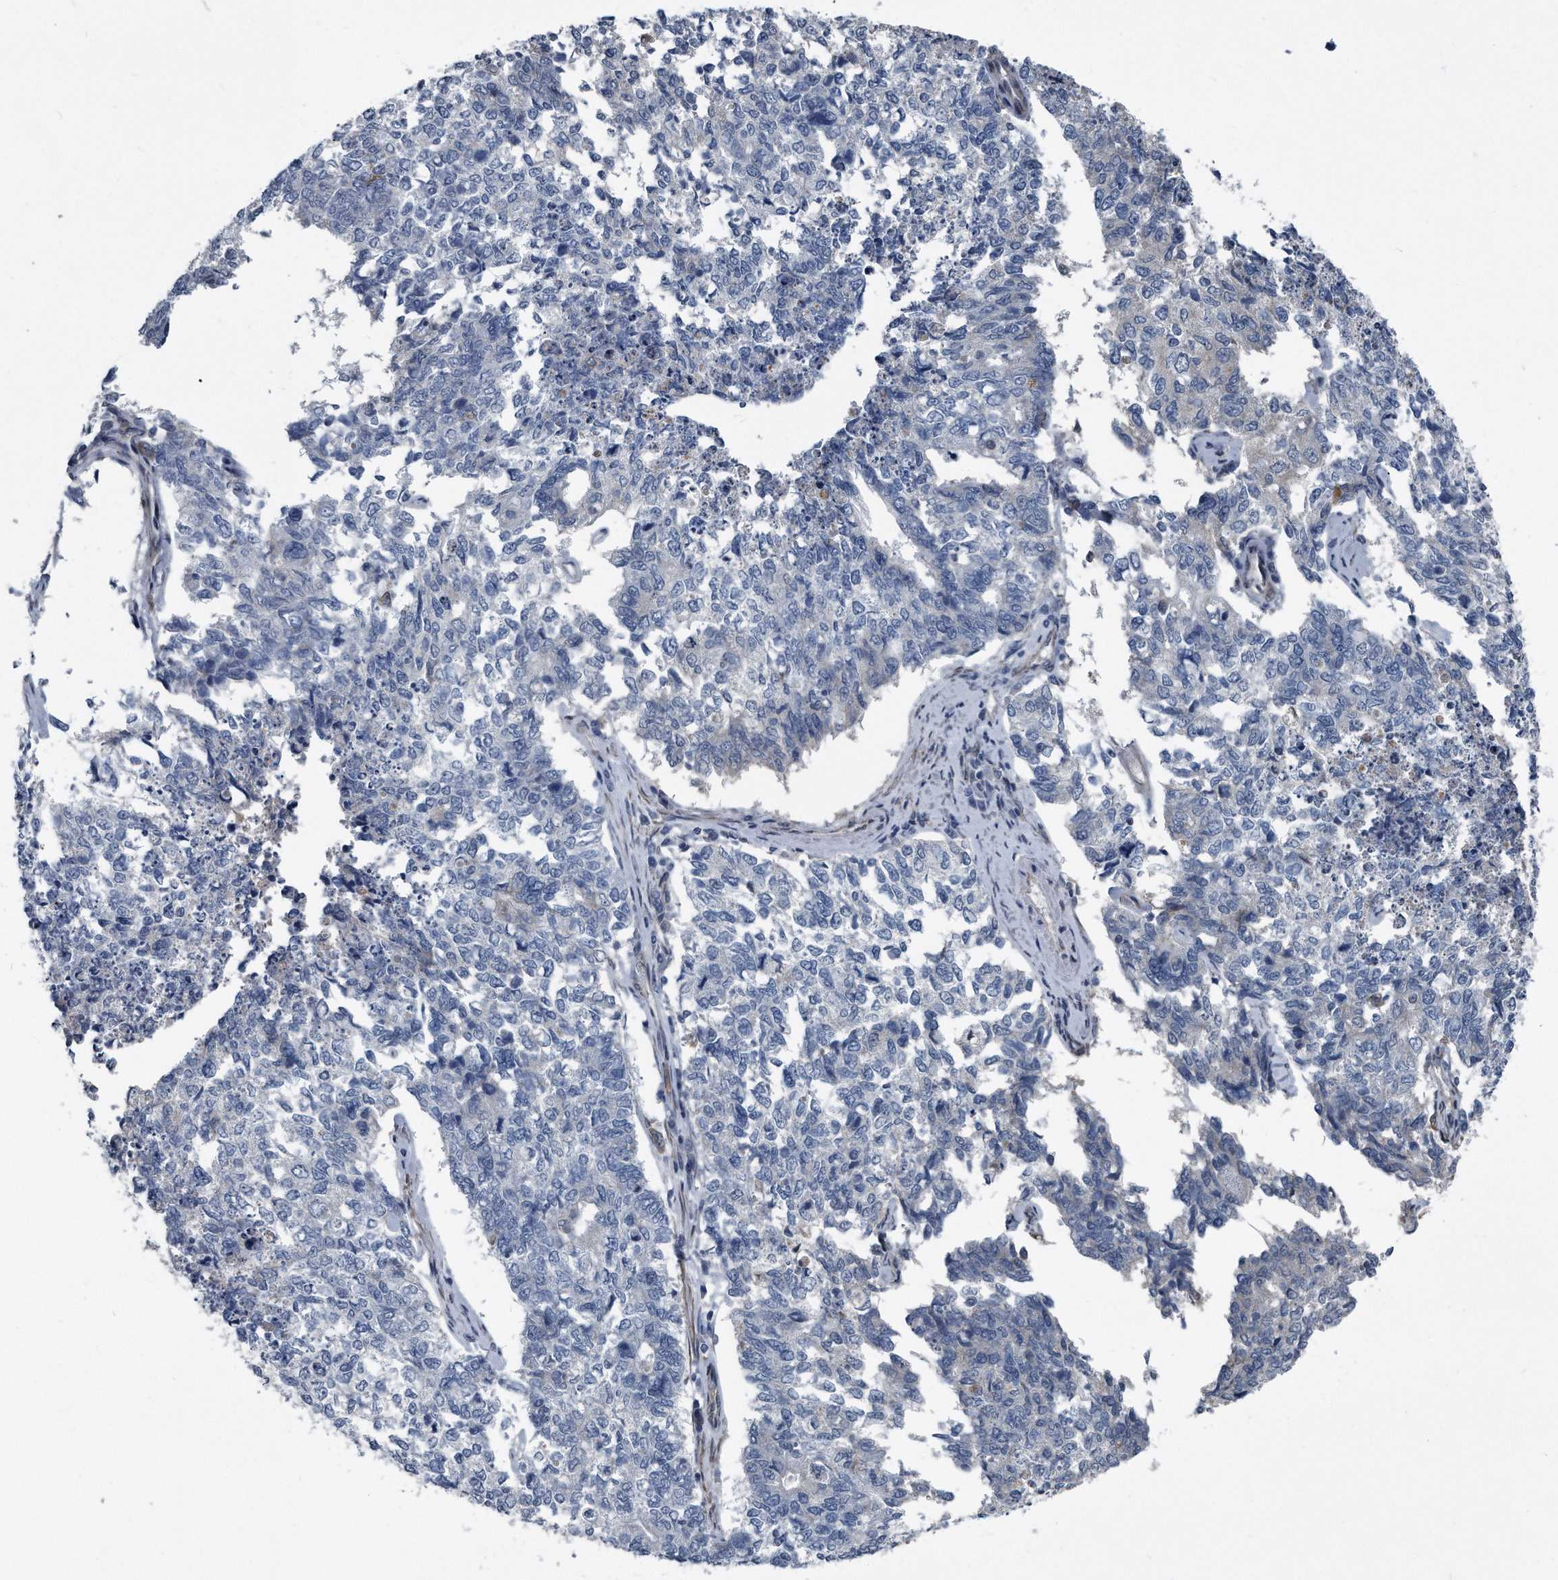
{"staining": {"intensity": "negative", "quantity": "none", "location": "none"}, "tissue": "cervical cancer", "cell_type": "Tumor cells", "image_type": "cancer", "snomed": [{"axis": "morphology", "description": "Squamous cell carcinoma, NOS"}, {"axis": "topography", "description": "Cervix"}], "caption": "Protein analysis of cervical squamous cell carcinoma displays no significant staining in tumor cells.", "gene": "PLEC", "patient": {"sex": "female", "age": 63}}